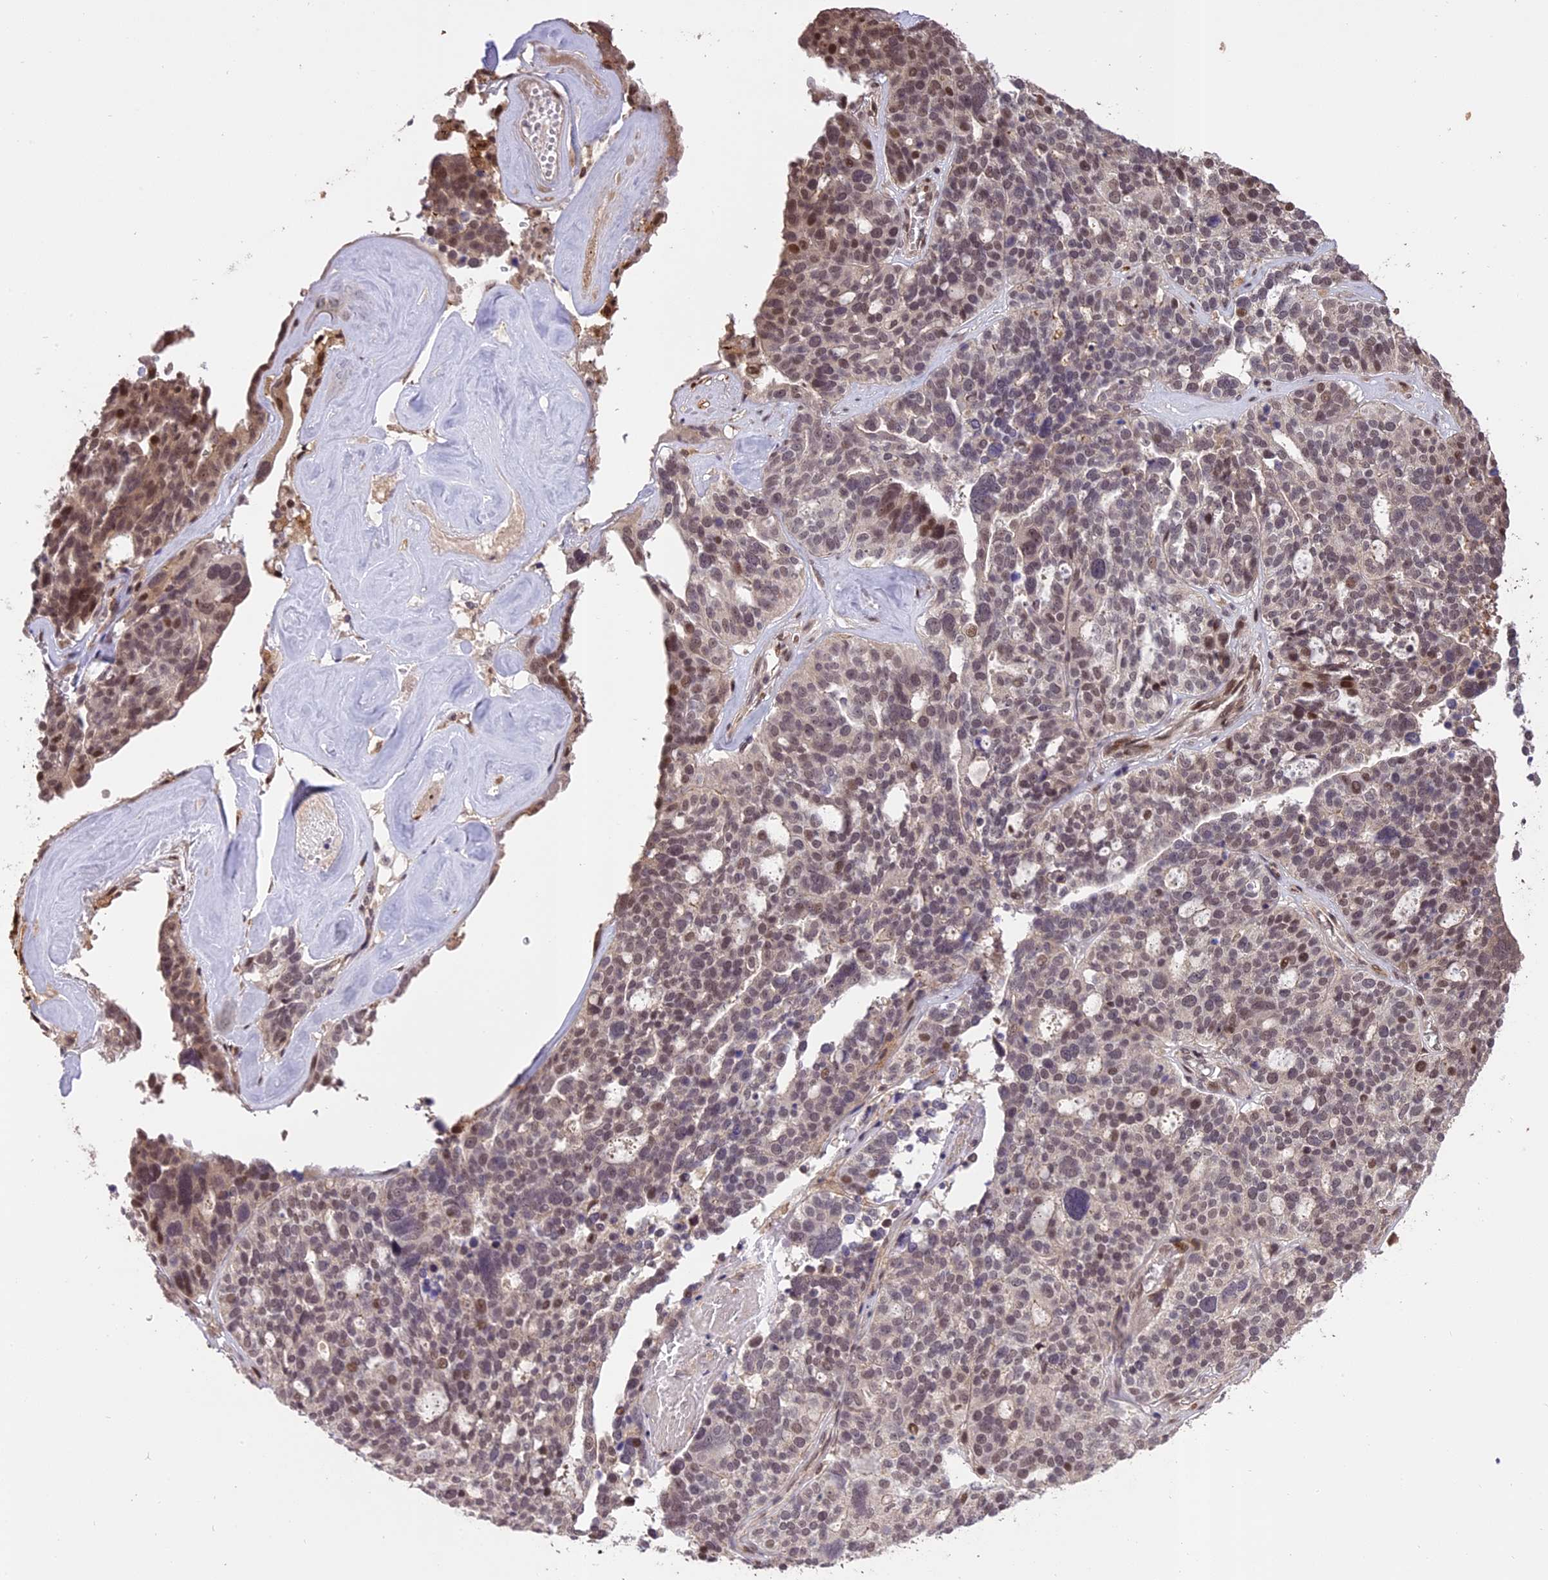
{"staining": {"intensity": "moderate", "quantity": "25%-75%", "location": "nuclear"}, "tissue": "ovarian cancer", "cell_type": "Tumor cells", "image_type": "cancer", "snomed": [{"axis": "morphology", "description": "Cystadenocarcinoma, serous, NOS"}, {"axis": "topography", "description": "Ovary"}], "caption": "Moderate nuclear expression for a protein is identified in about 25%-75% of tumor cells of ovarian cancer using immunohistochemistry (IHC).", "gene": "PRELID2", "patient": {"sex": "female", "age": 59}}